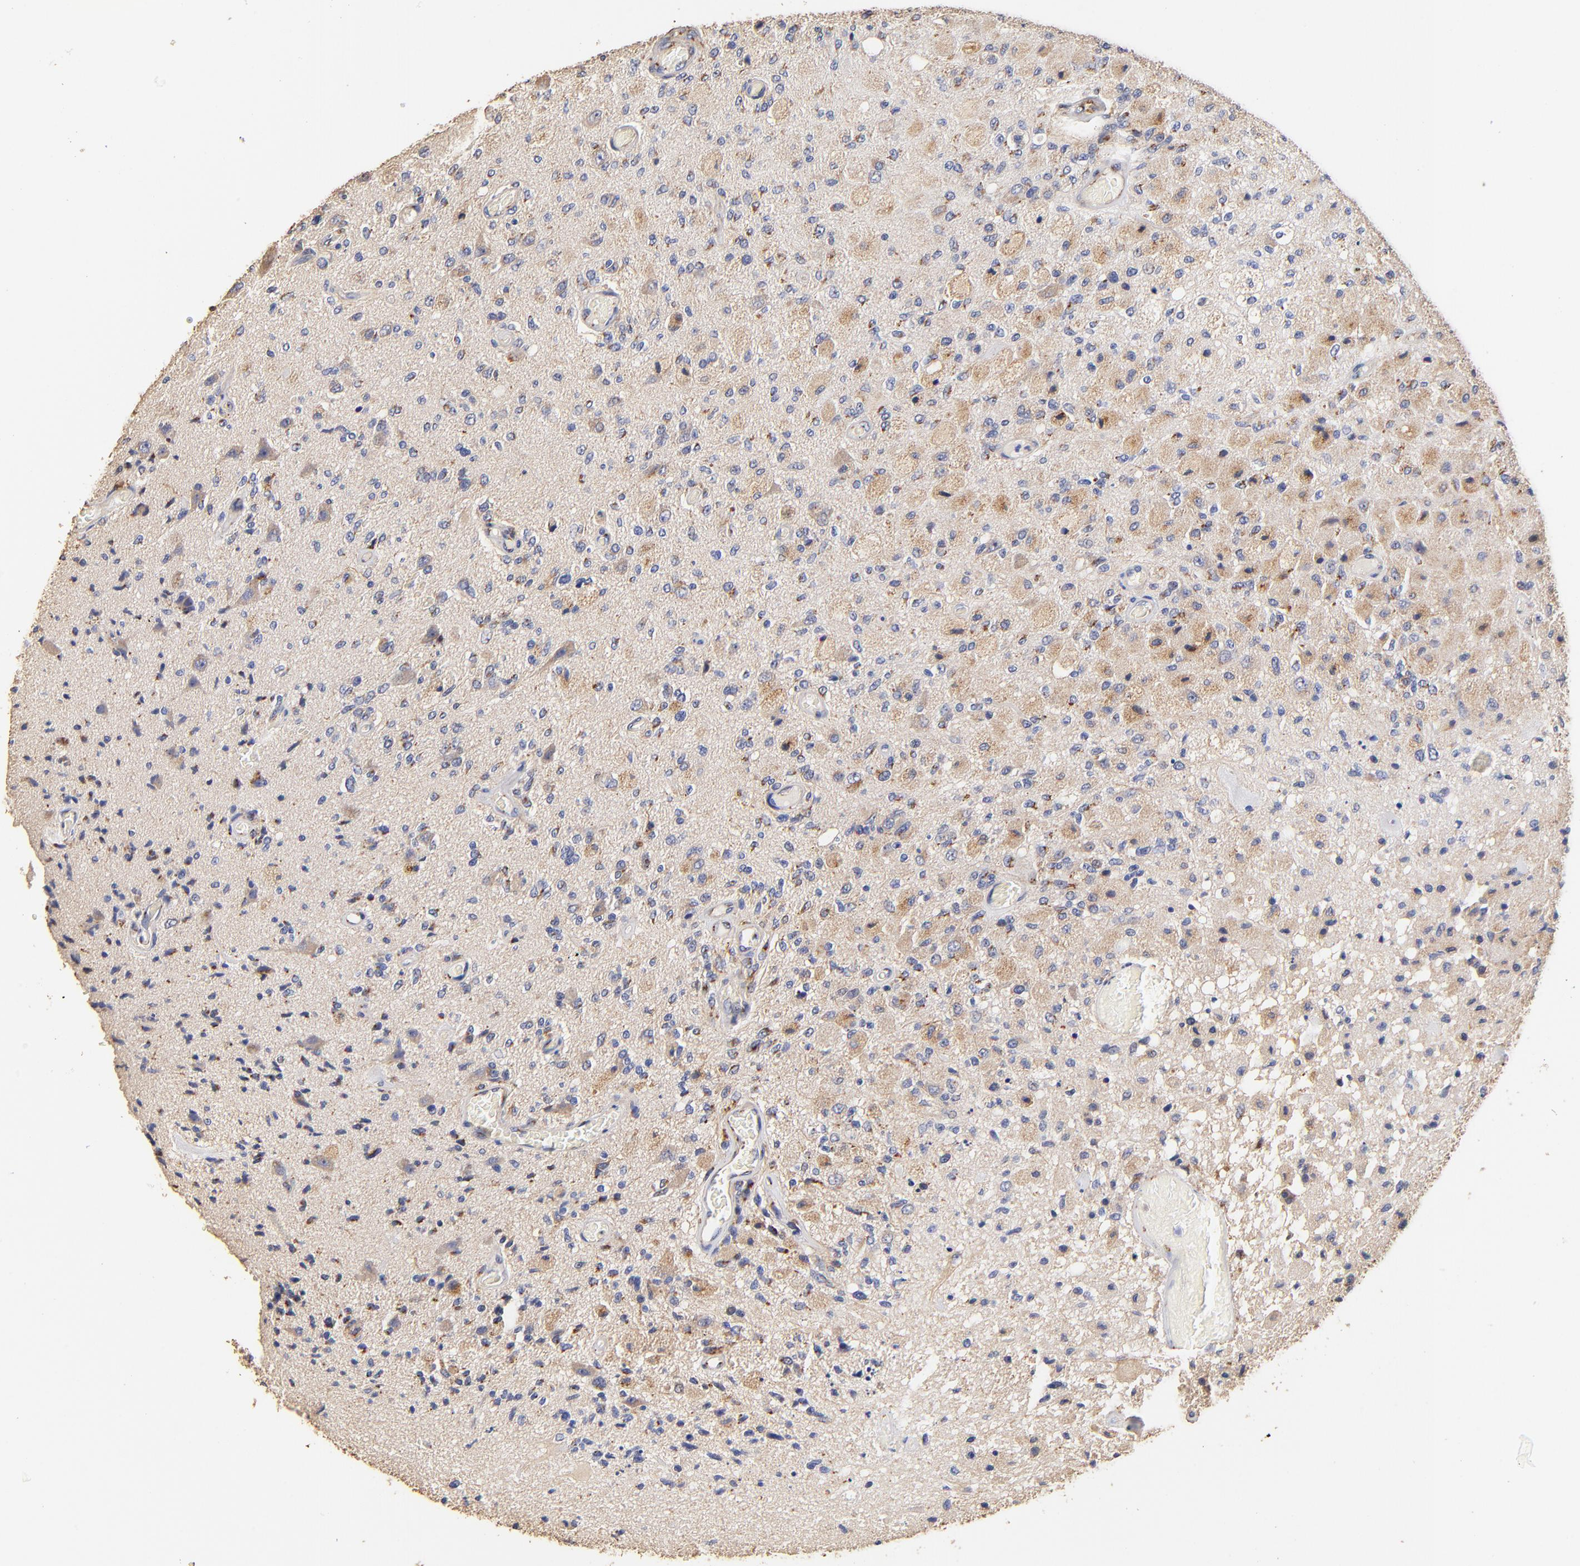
{"staining": {"intensity": "weak", "quantity": "<25%", "location": "cytoplasmic/membranous"}, "tissue": "glioma", "cell_type": "Tumor cells", "image_type": "cancer", "snomed": [{"axis": "morphology", "description": "Normal tissue, NOS"}, {"axis": "morphology", "description": "Glioma, malignant, High grade"}, {"axis": "topography", "description": "Cerebral cortex"}], "caption": "Immunohistochemical staining of glioma exhibits no significant expression in tumor cells.", "gene": "FMNL3", "patient": {"sex": "male", "age": 77}}